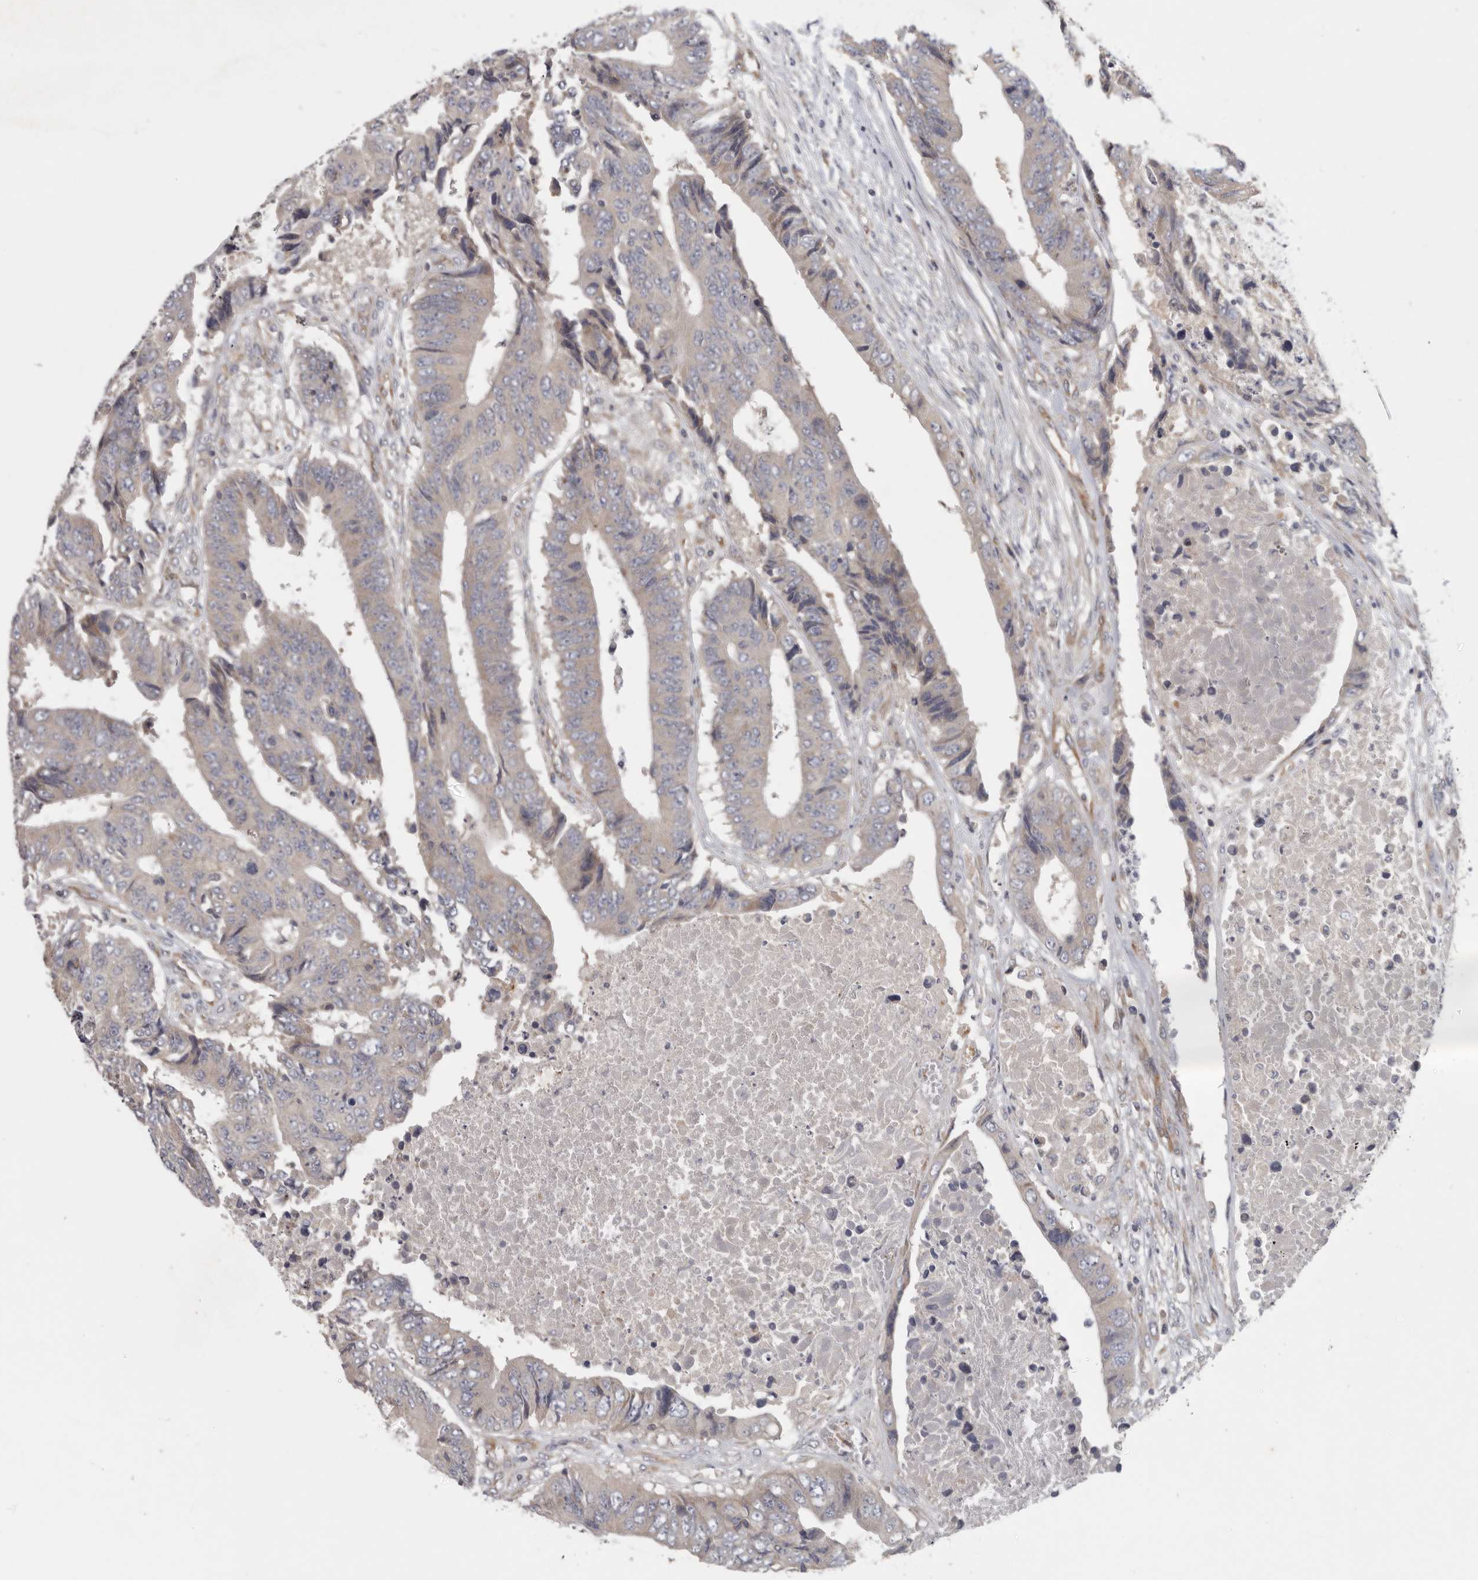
{"staining": {"intensity": "negative", "quantity": "none", "location": "none"}, "tissue": "colorectal cancer", "cell_type": "Tumor cells", "image_type": "cancer", "snomed": [{"axis": "morphology", "description": "Adenocarcinoma, NOS"}, {"axis": "topography", "description": "Rectum"}], "caption": "Immunohistochemistry image of neoplastic tissue: colorectal adenocarcinoma stained with DAB (3,3'-diaminobenzidine) shows no significant protein staining in tumor cells.", "gene": "BCAP29", "patient": {"sex": "male", "age": 84}}